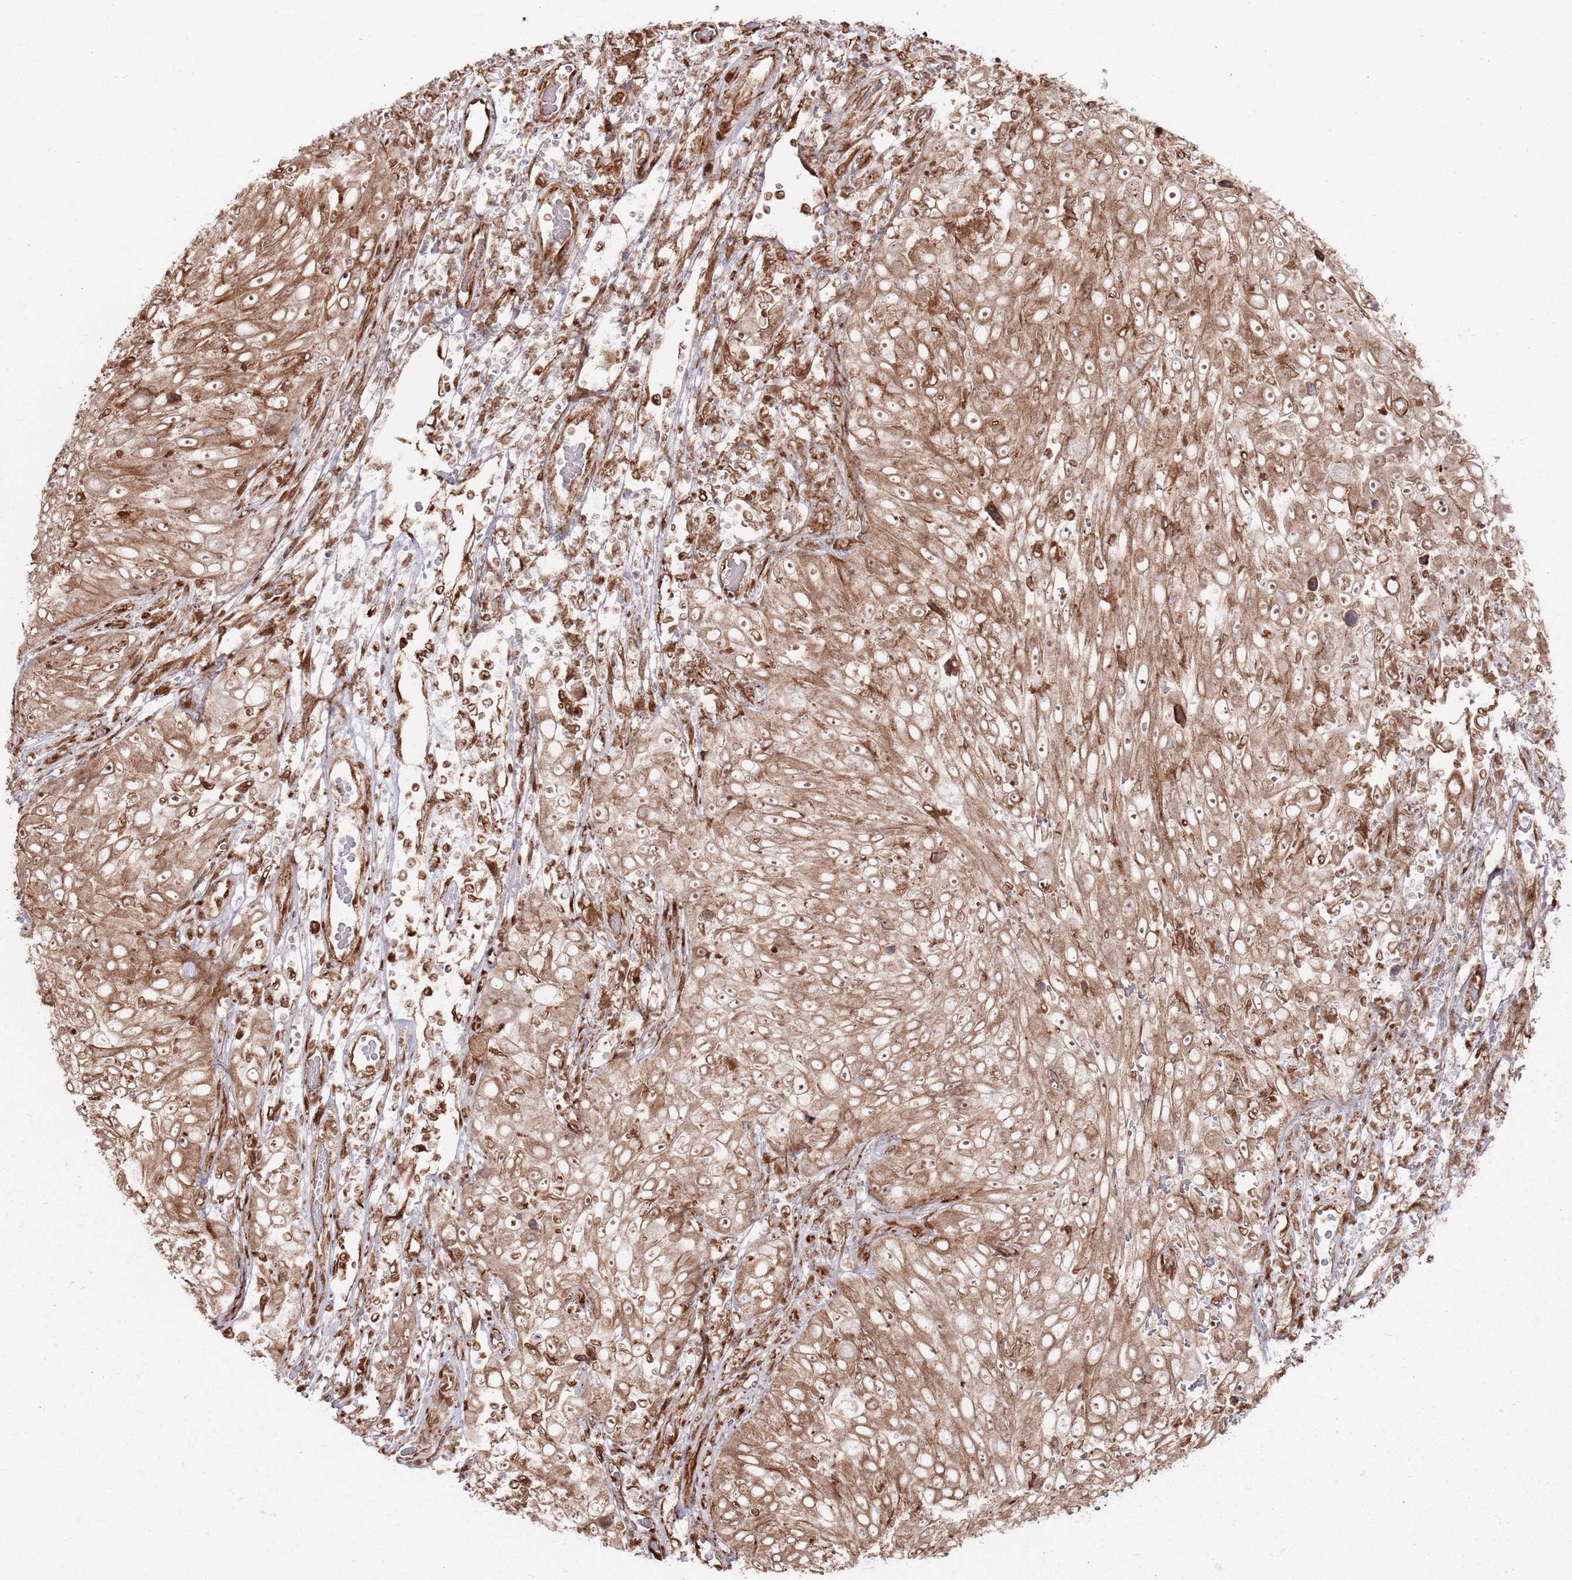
{"staining": {"intensity": "moderate", "quantity": ">75%", "location": "cytoplasmic/membranous,nuclear"}, "tissue": "skin cancer", "cell_type": "Tumor cells", "image_type": "cancer", "snomed": [{"axis": "morphology", "description": "Squamous cell carcinoma, NOS"}, {"axis": "topography", "description": "Skin"}], "caption": "Protein staining reveals moderate cytoplasmic/membranous and nuclear positivity in about >75% of tumor cells in squamous cell carcinoma (skin).", "gene": "PHF21A", "patient": {"sex": "female", "age": 87}}